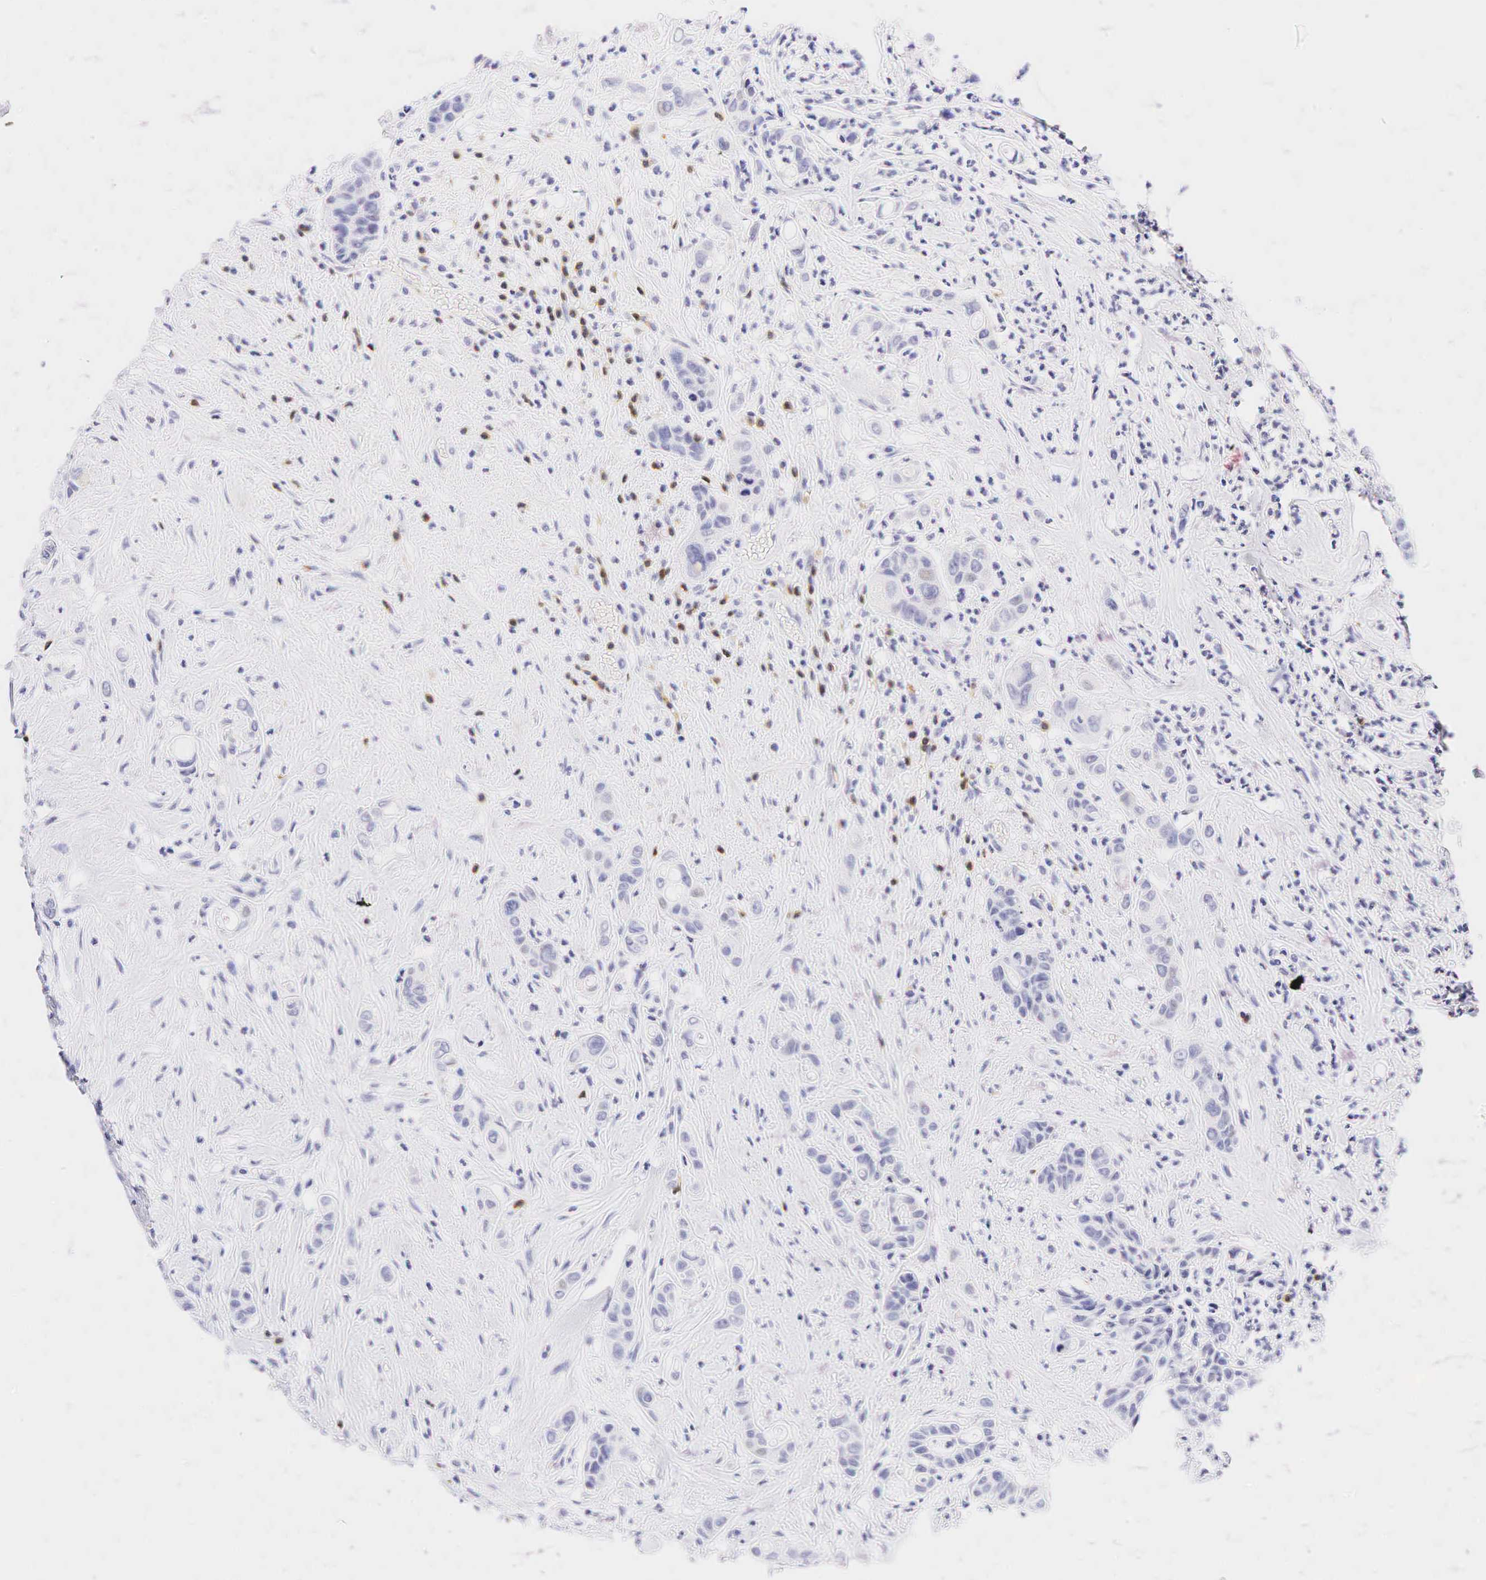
{"staining": {"intensity": "negative", "quantity": "none", "location": "none"}, "tissue": "colorectal cancer", "cell_type": "Tumor cells", "image_type": "cancer", "snomed": [{"axis": "morphology", "description": "Adenocarcinoma, NOS"}, {"axis": "topography", "description": "Colon"}], "caption": "Immunohistochemistry (IHC) of human adenocarcinoma (colorectal) reveals no staining in tumor cells. Nuclei are stained in blue.", "gene": "CD3E", "patient": {"sex": "female", "age": 70}}